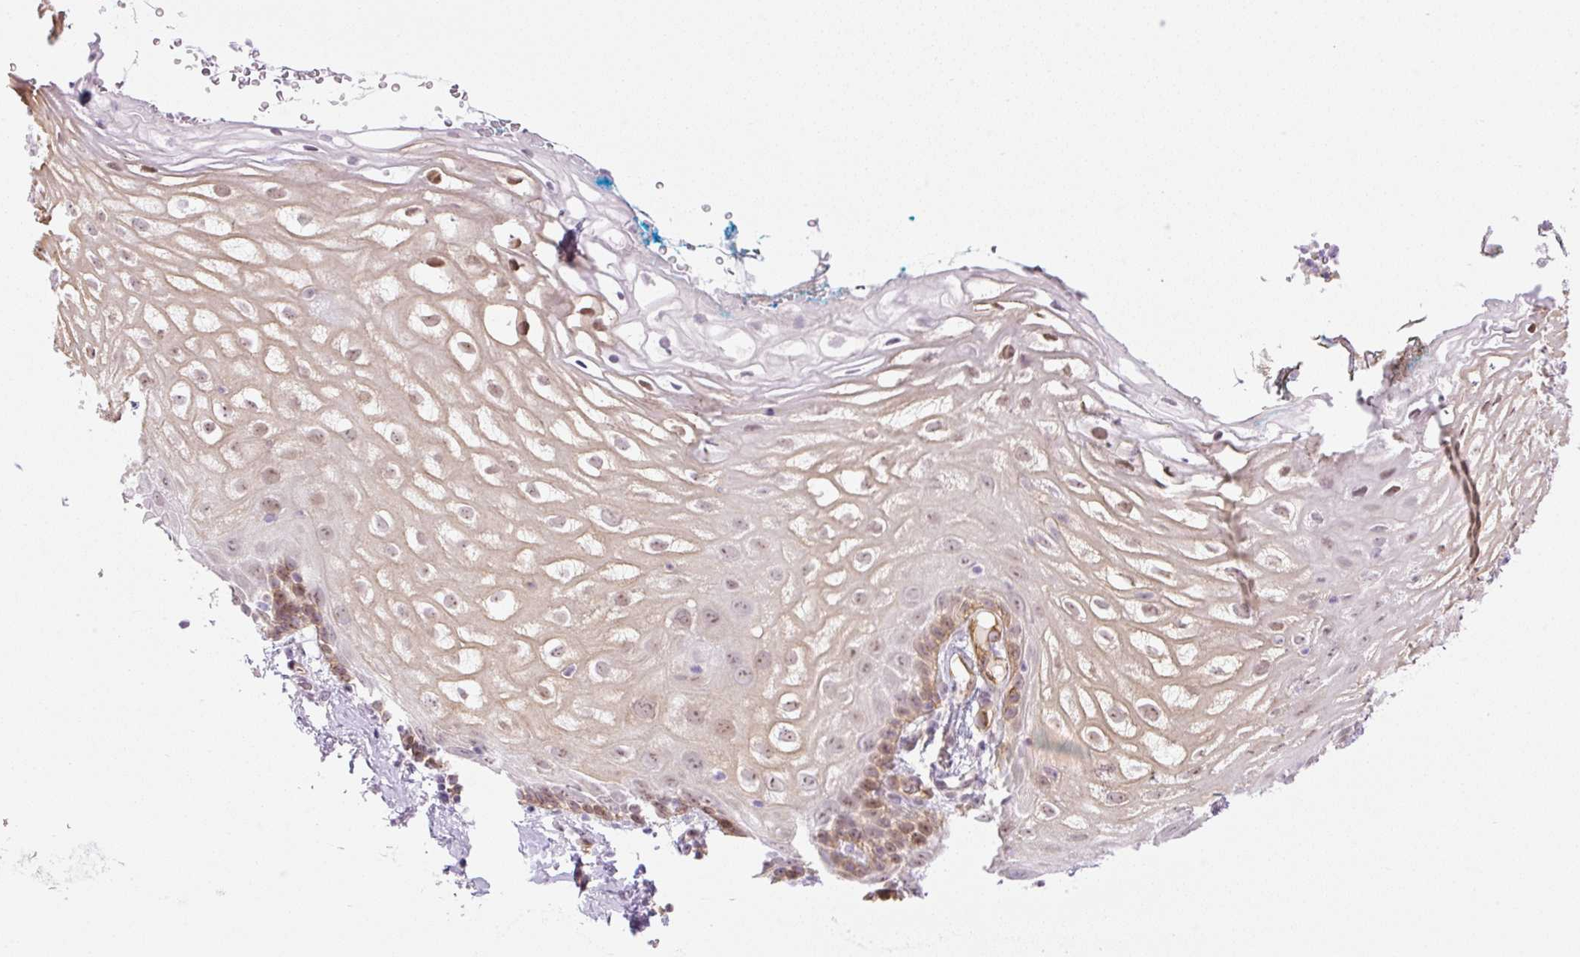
{"staining": {"intensity": "moderate", "quantity": "<25%", "location": "cytoplasmic/membranous,nuclear"}, "tissue": "vagina", "cell_type": "Squamous epithelial cells", "image_type": "normal", "snomed": [{"axis": "morphology", "description": "Normal tissue, NOS"}, {"axis": "morphology", "description": "Adenocarcinoma, NOS"}, {"axis": "topography", "description": "Rectum"}, {"axis": "topography", "description": "Vagina"}, {"axis": "topography", "description": "Peripheral nerve tissue"}], "caption": "Human vagina stained with a brown dye demonstrates moderate cytoplasmic/membranous,nuclear positive staining in approximately <25% of squamous epithelial cells.", "gene": "ENSG00000268750", "patient": {"sex": "female", "age": 71}}